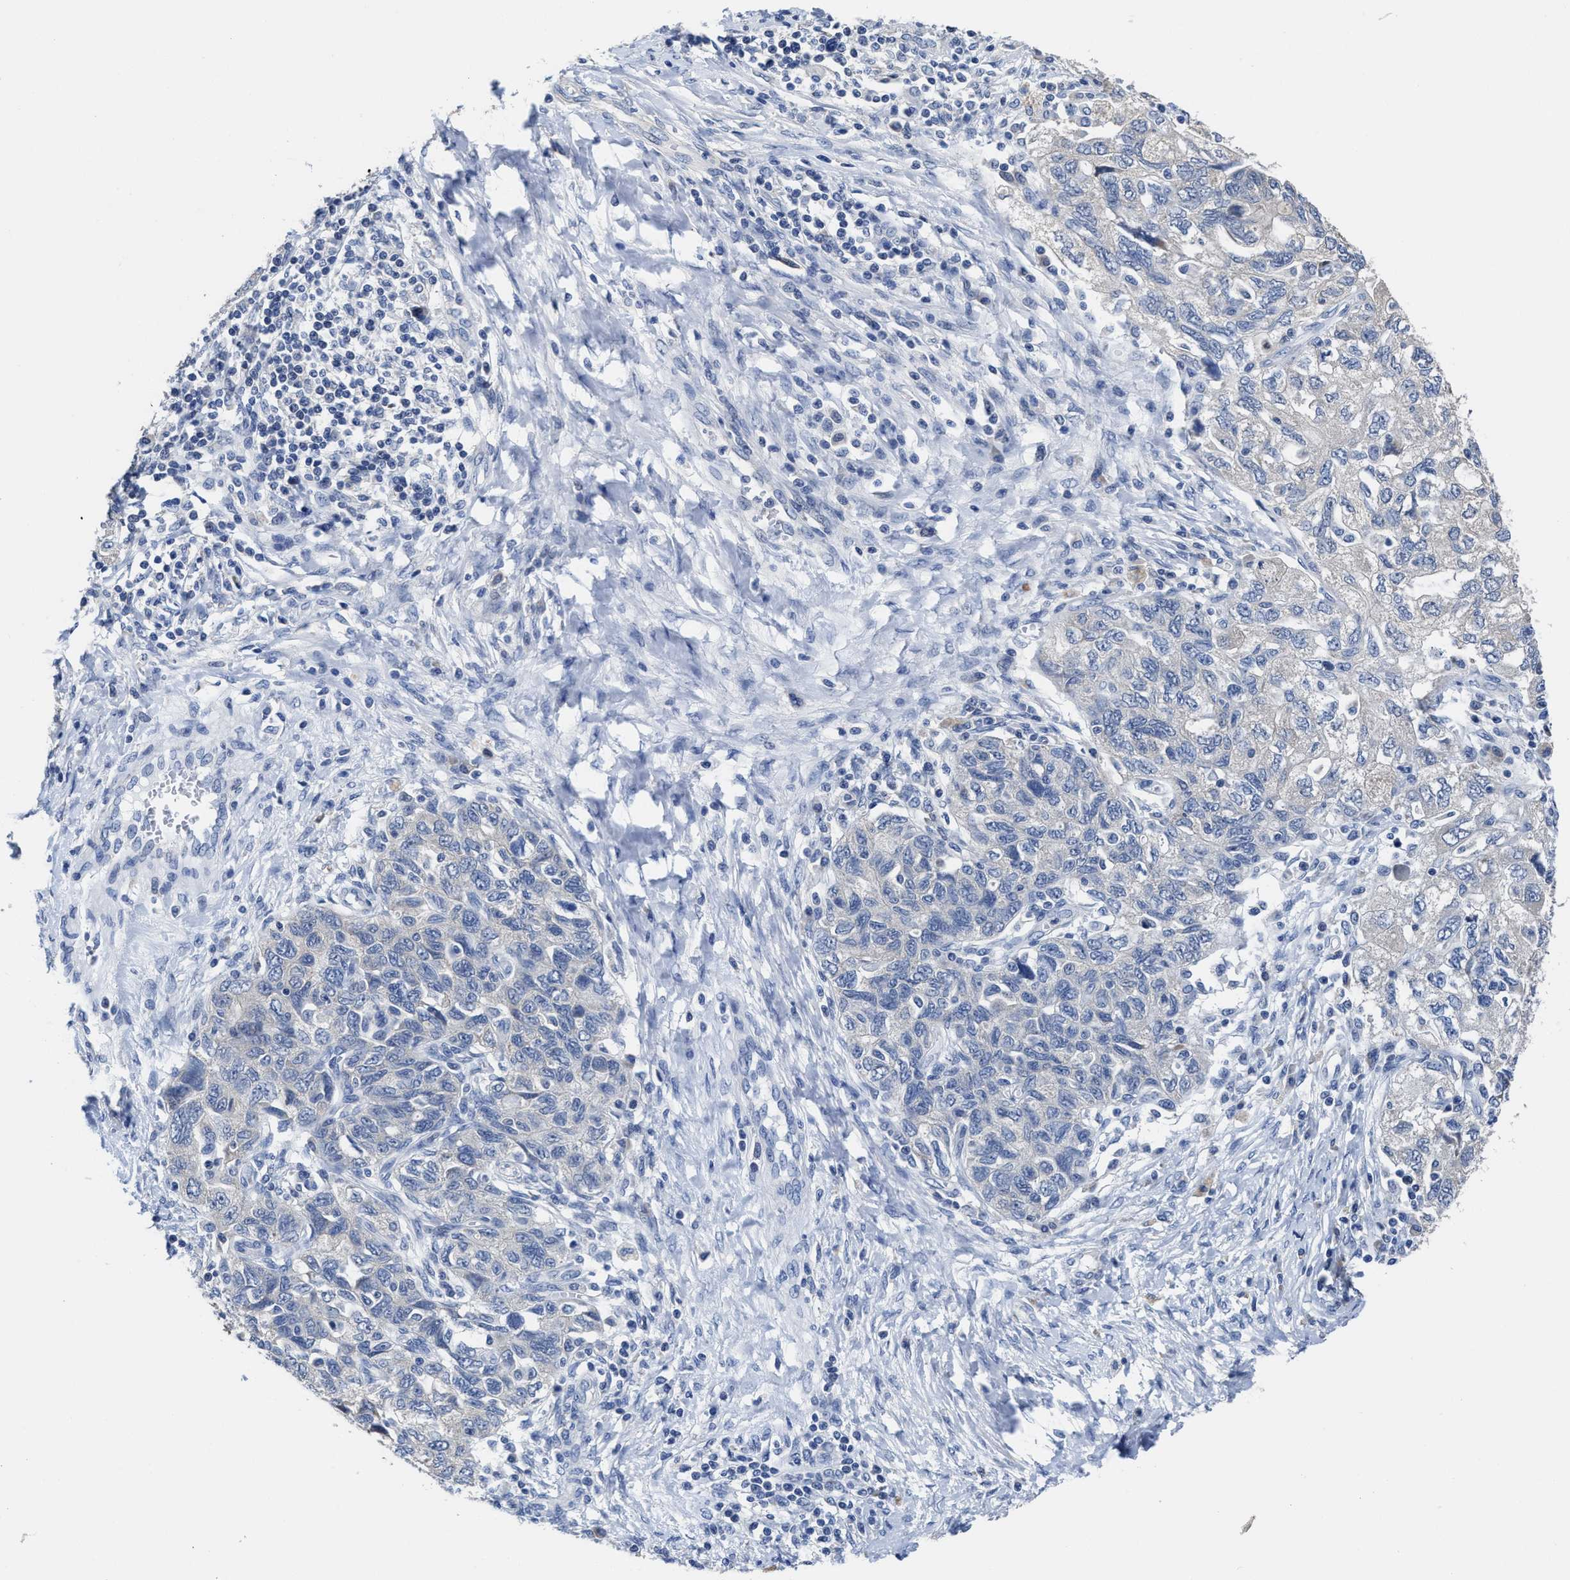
{"staining": {"intensity": "negative", "quantity": "none", "location": "none"}, "tissue": "ovarian cancer", "cell_type": "Tumor cells", "image_type": "cancer", "snomed": [{"axis": "morphology", "description": "Carcinoma, NOS"}, {"axis": "morphology", "description": "Cystadenocarcinoma, serous, NOS"}, {"axis": "topography", "description": "Ovary"}], "caption": "Human ovarian cancer stained for a protein using immunohistochemistry (IHC) reveals no expression in tumor cells.", "gene": "HOOK1", "patient": {"sex": "female", "age": 69}}